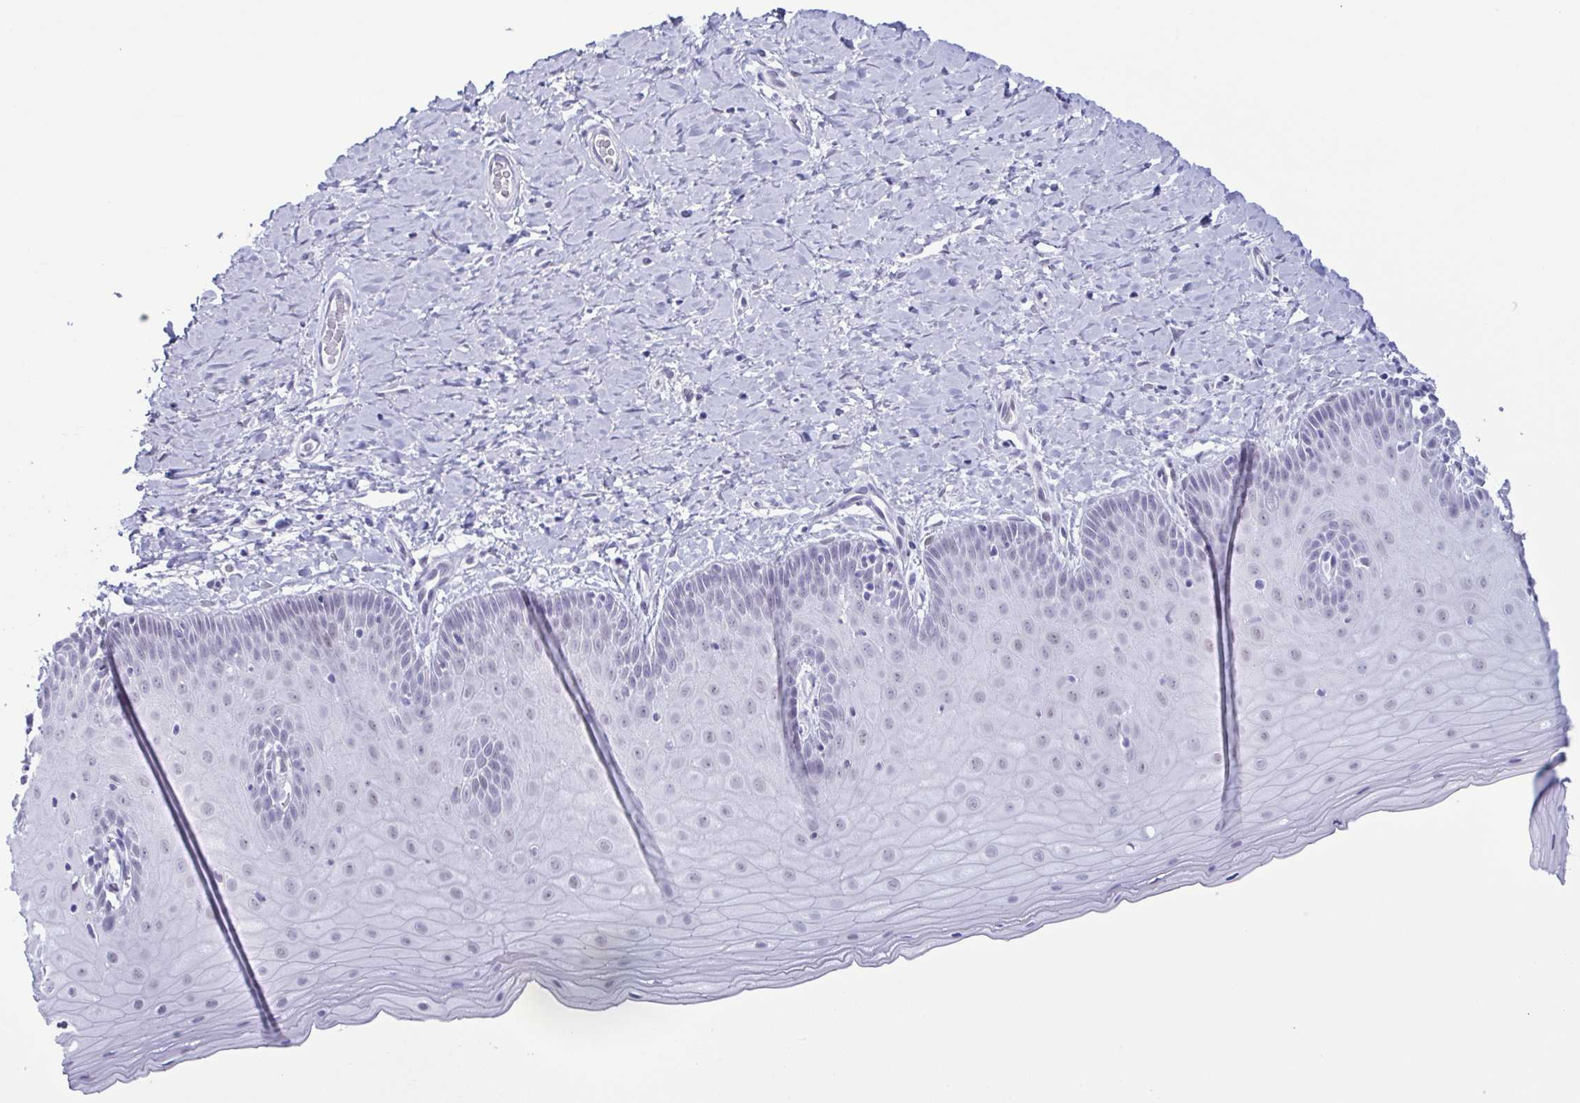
{"staining": {"intensity": "moderate", "quantity": "25%-75%", "location": "nuclear"}, "tissue": "cervix", "cell_type": "Glandular cells", "image_type": "normal", "snomed": [{"axis": "morphology", "description": "Normal tissue, NOS"}, {"axis": "topography", "description": "Cervix"}], "caption": "Protein staining of benign cervix exhibits moderate nuclear expression in approximately 25%-75% of glandular cells. (DAB = brown stain, brightfield microscopy at high magnification).", "gene": "SUGP2", "patient": {"sex": "female", "age": 37}}